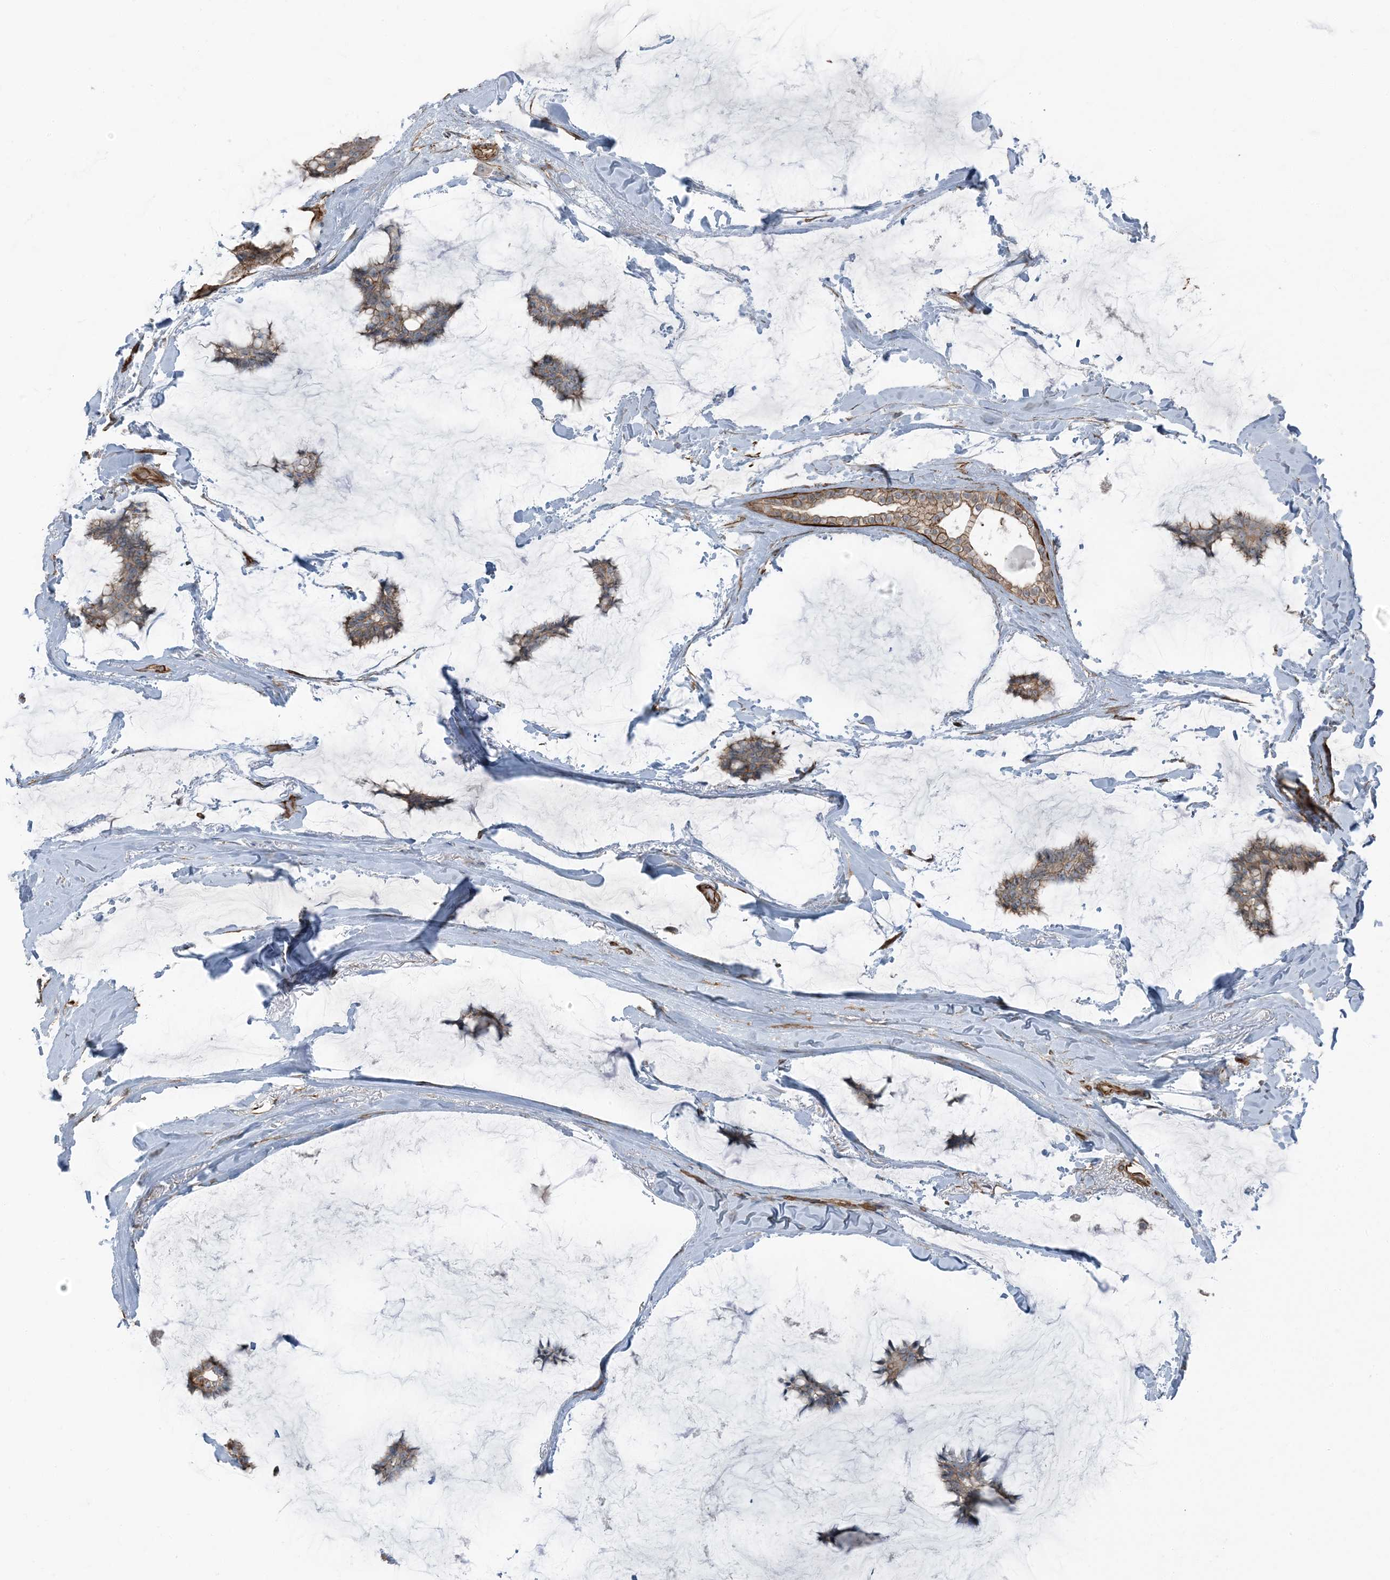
{"staining": {"intensity": "moderate", "quantity": ">75%", "location": "cytoplasmic/membranous"}, "tissue": "breast cancer", "cell_type": "Tumor cells", "image_type": "cancer", "snomed": [{"axis": "morphology", "description": "Duct carcinoma"}, {"axis": "topography", "description": "Breast"}], "caption": "A high-resolution image shows immunohistochemistry staining of breast infiltrating ductal carcinoma, which shows moderate cytoplasmic/membranous positivity in about >75% of tumor cells.", "gene": "ZFP90", "patient": {"sex": "female", "age": 93}}